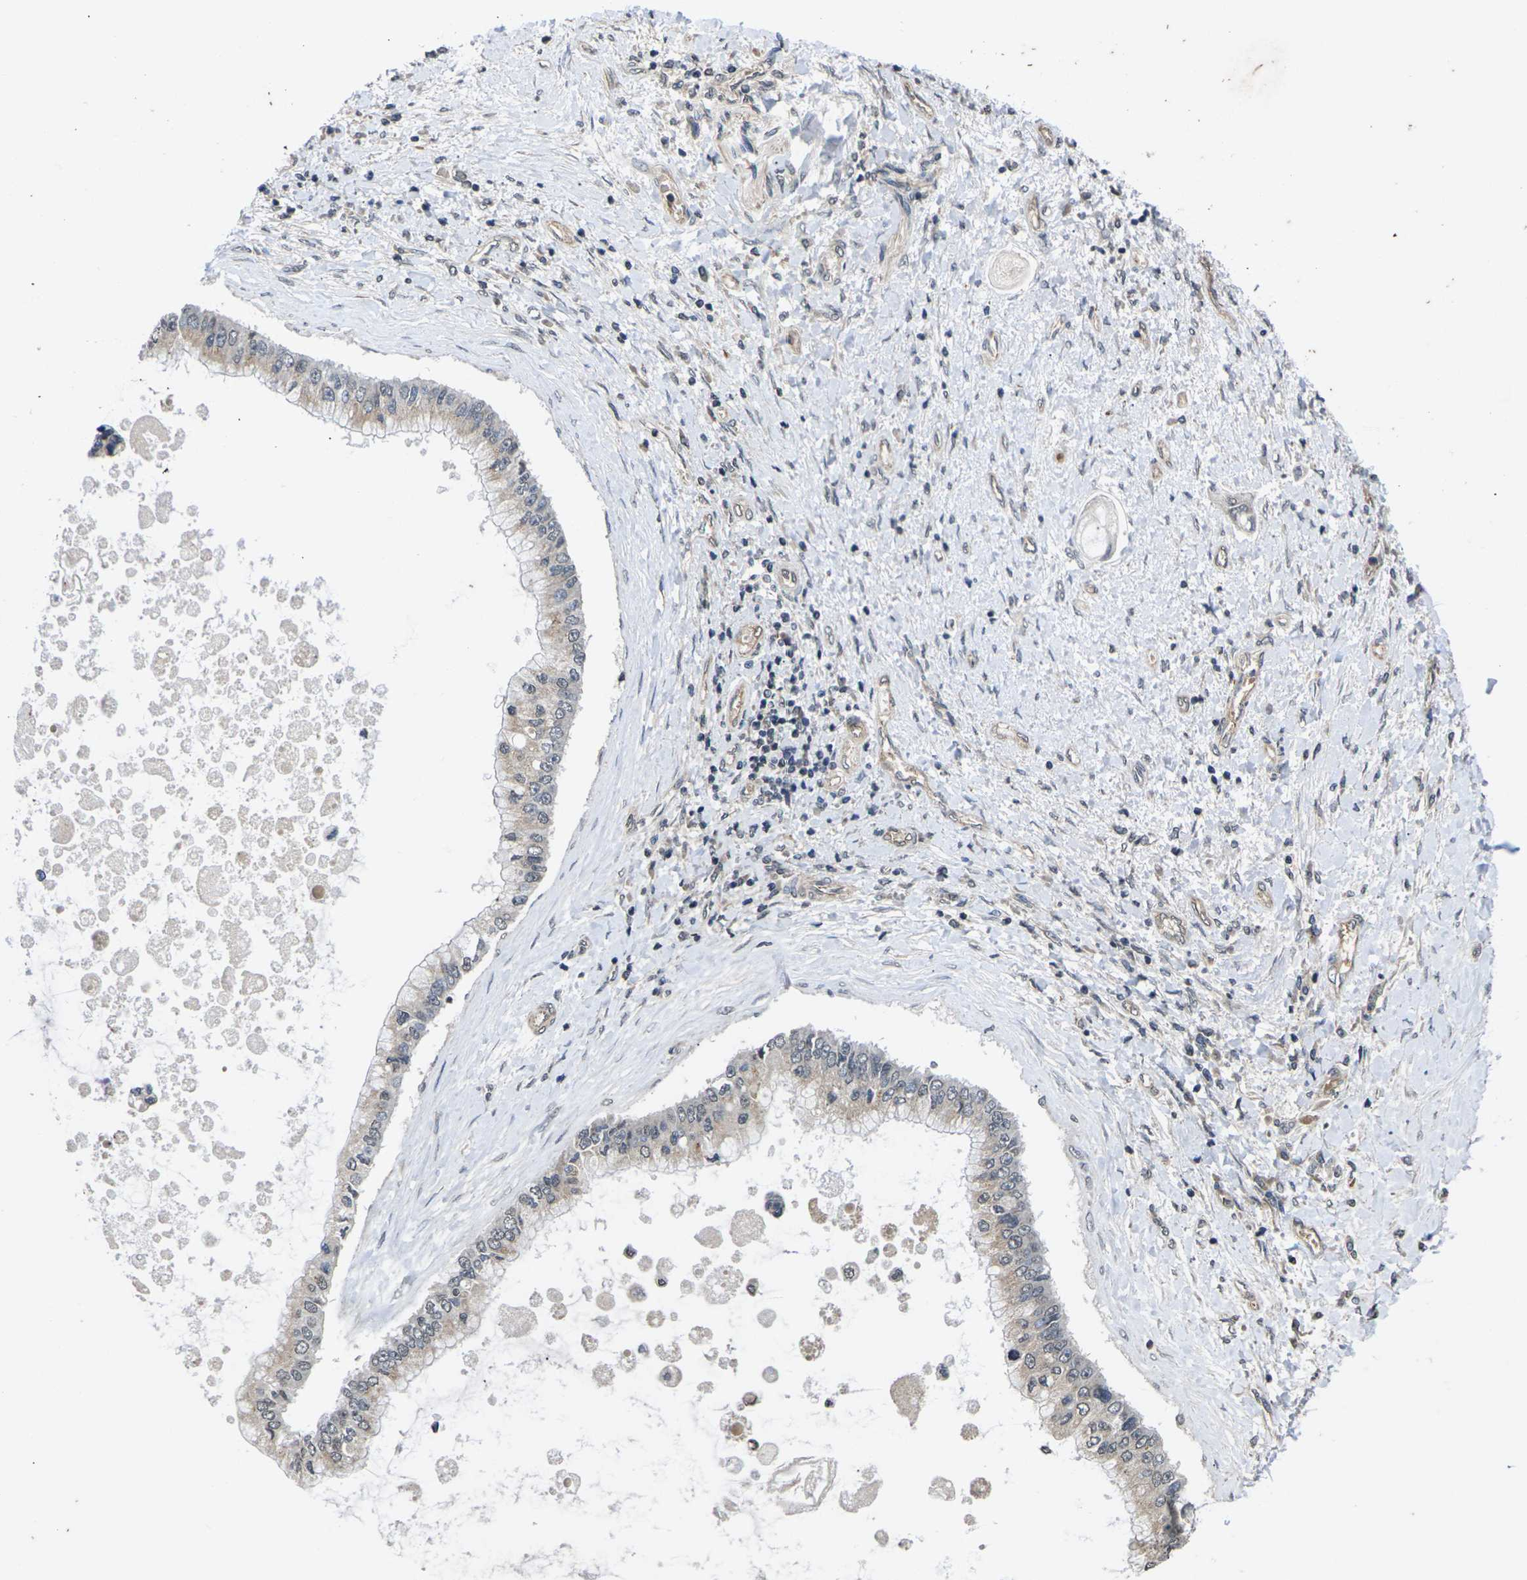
{"staining": {"intensity": "weak", "quantity": ">75%", "location": "cytoplasmic/membranous"}, "tissue": "liver cancer", "cell_type": "Tumor cells", "image_type": "cancer", "snomed": [{"axis": "morphology", "description": "Cholangiocarcinoma"}, {"axis": "topography", "description": "Liver"}], "caption": "Brown immunohistochemical staining in liver cholangiocarcinoma displays weak cytoplasmic/membranous expression in about >75% of tumor cells.", "gene": "DKK2", "patient": {"sex": "male", "age": 50}}